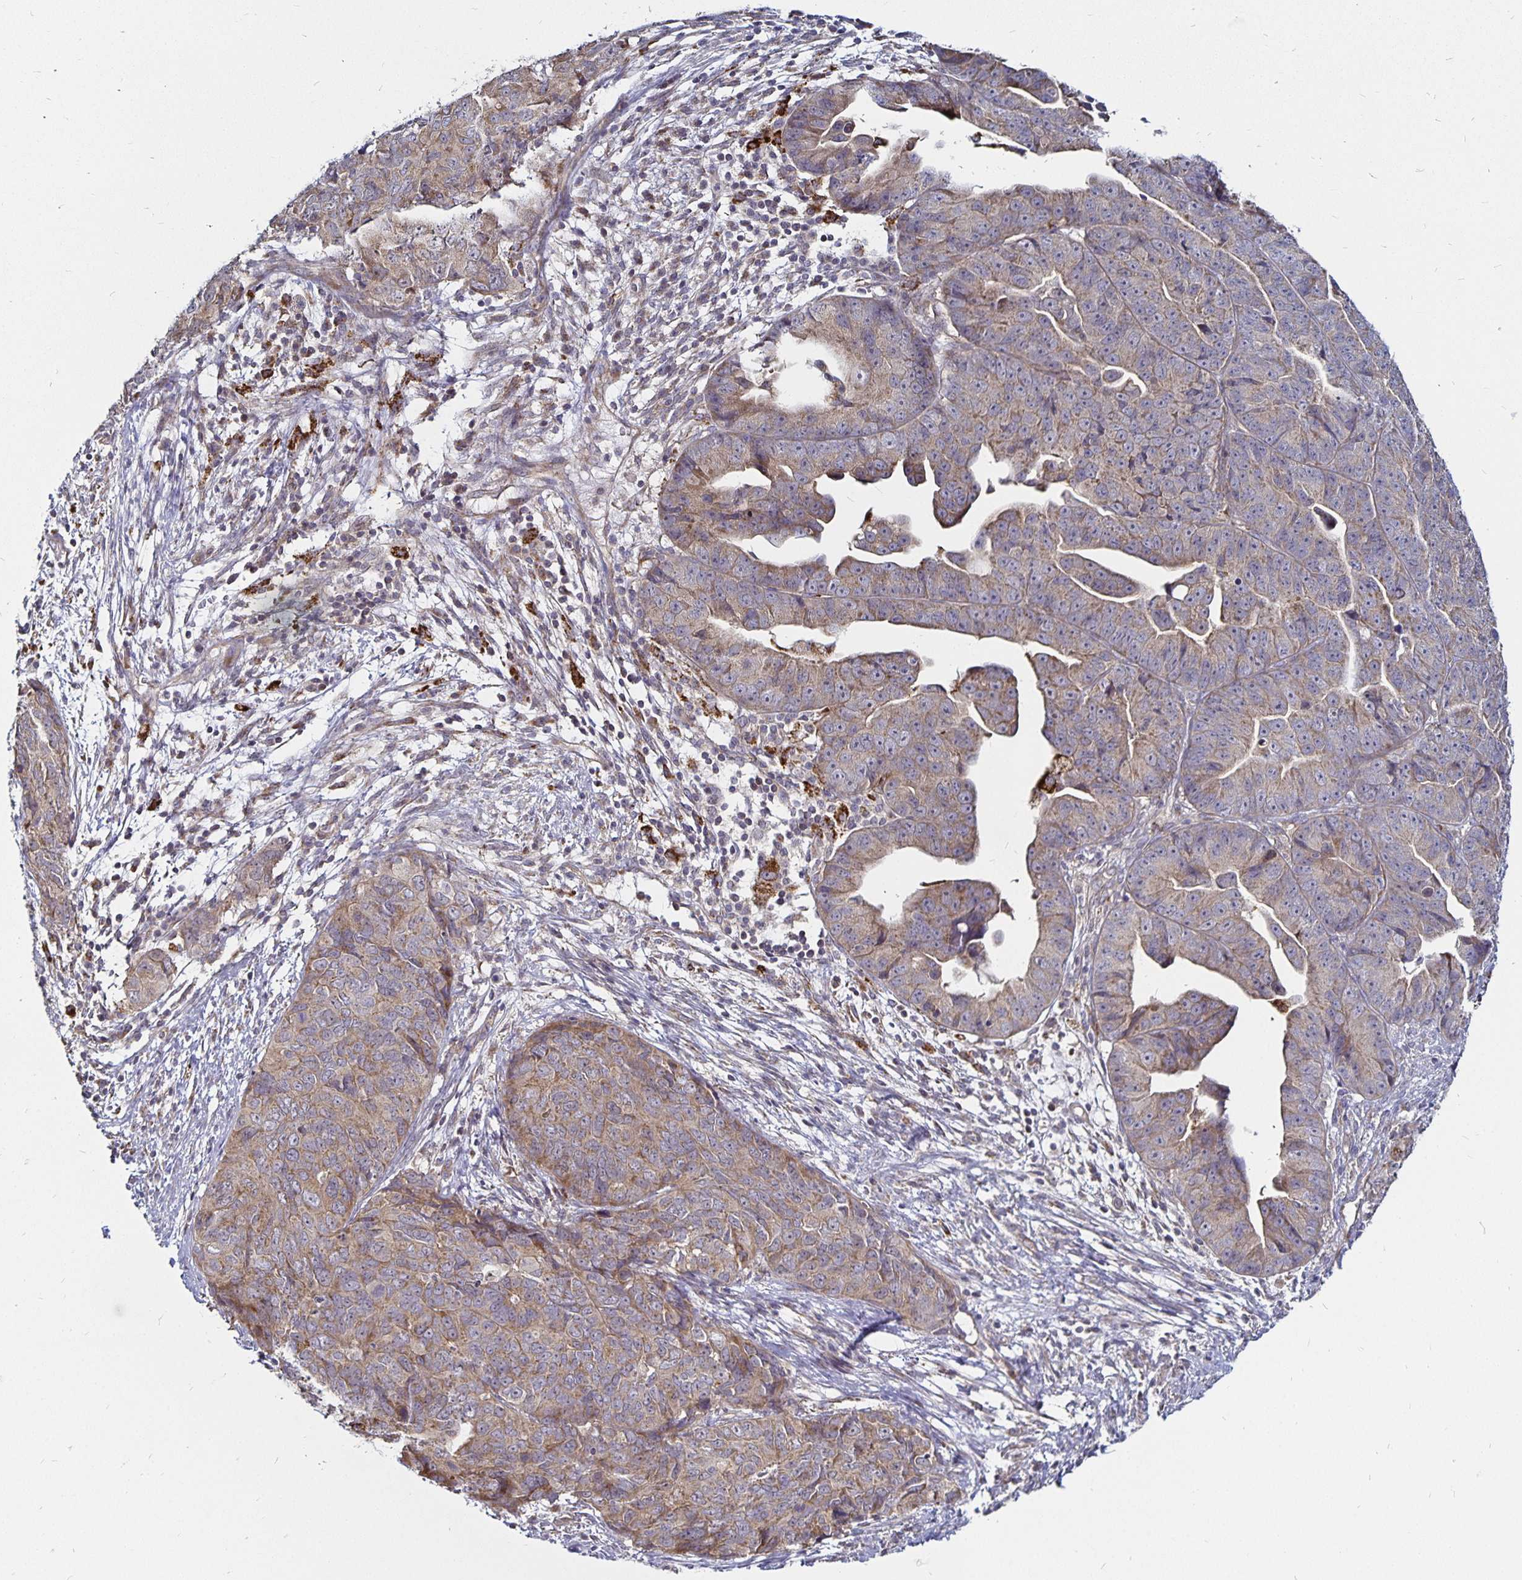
{"staining": {"intensity": "weak", "quantity": "25%-75%", "location": "cytoplasmic/membranous"}, "tissue": "endometrial cancer", "cell_type": "Tumor cells", "image_type": "cancer", "snomed": [{"axis": "morphology", "description": "Adenocarcinoma, NOS"}, {"axis": "topography", "description": "Uterus"}], "caption": "Protein expression analysis of endometrial cancer (adenocarcinoma) exhibits weak cytoplasmic/membranous staining in approximately 25%-75% of tumor cells.", "gene": "CYP27A1", "patient": {"sex": "female", "age": 79}}